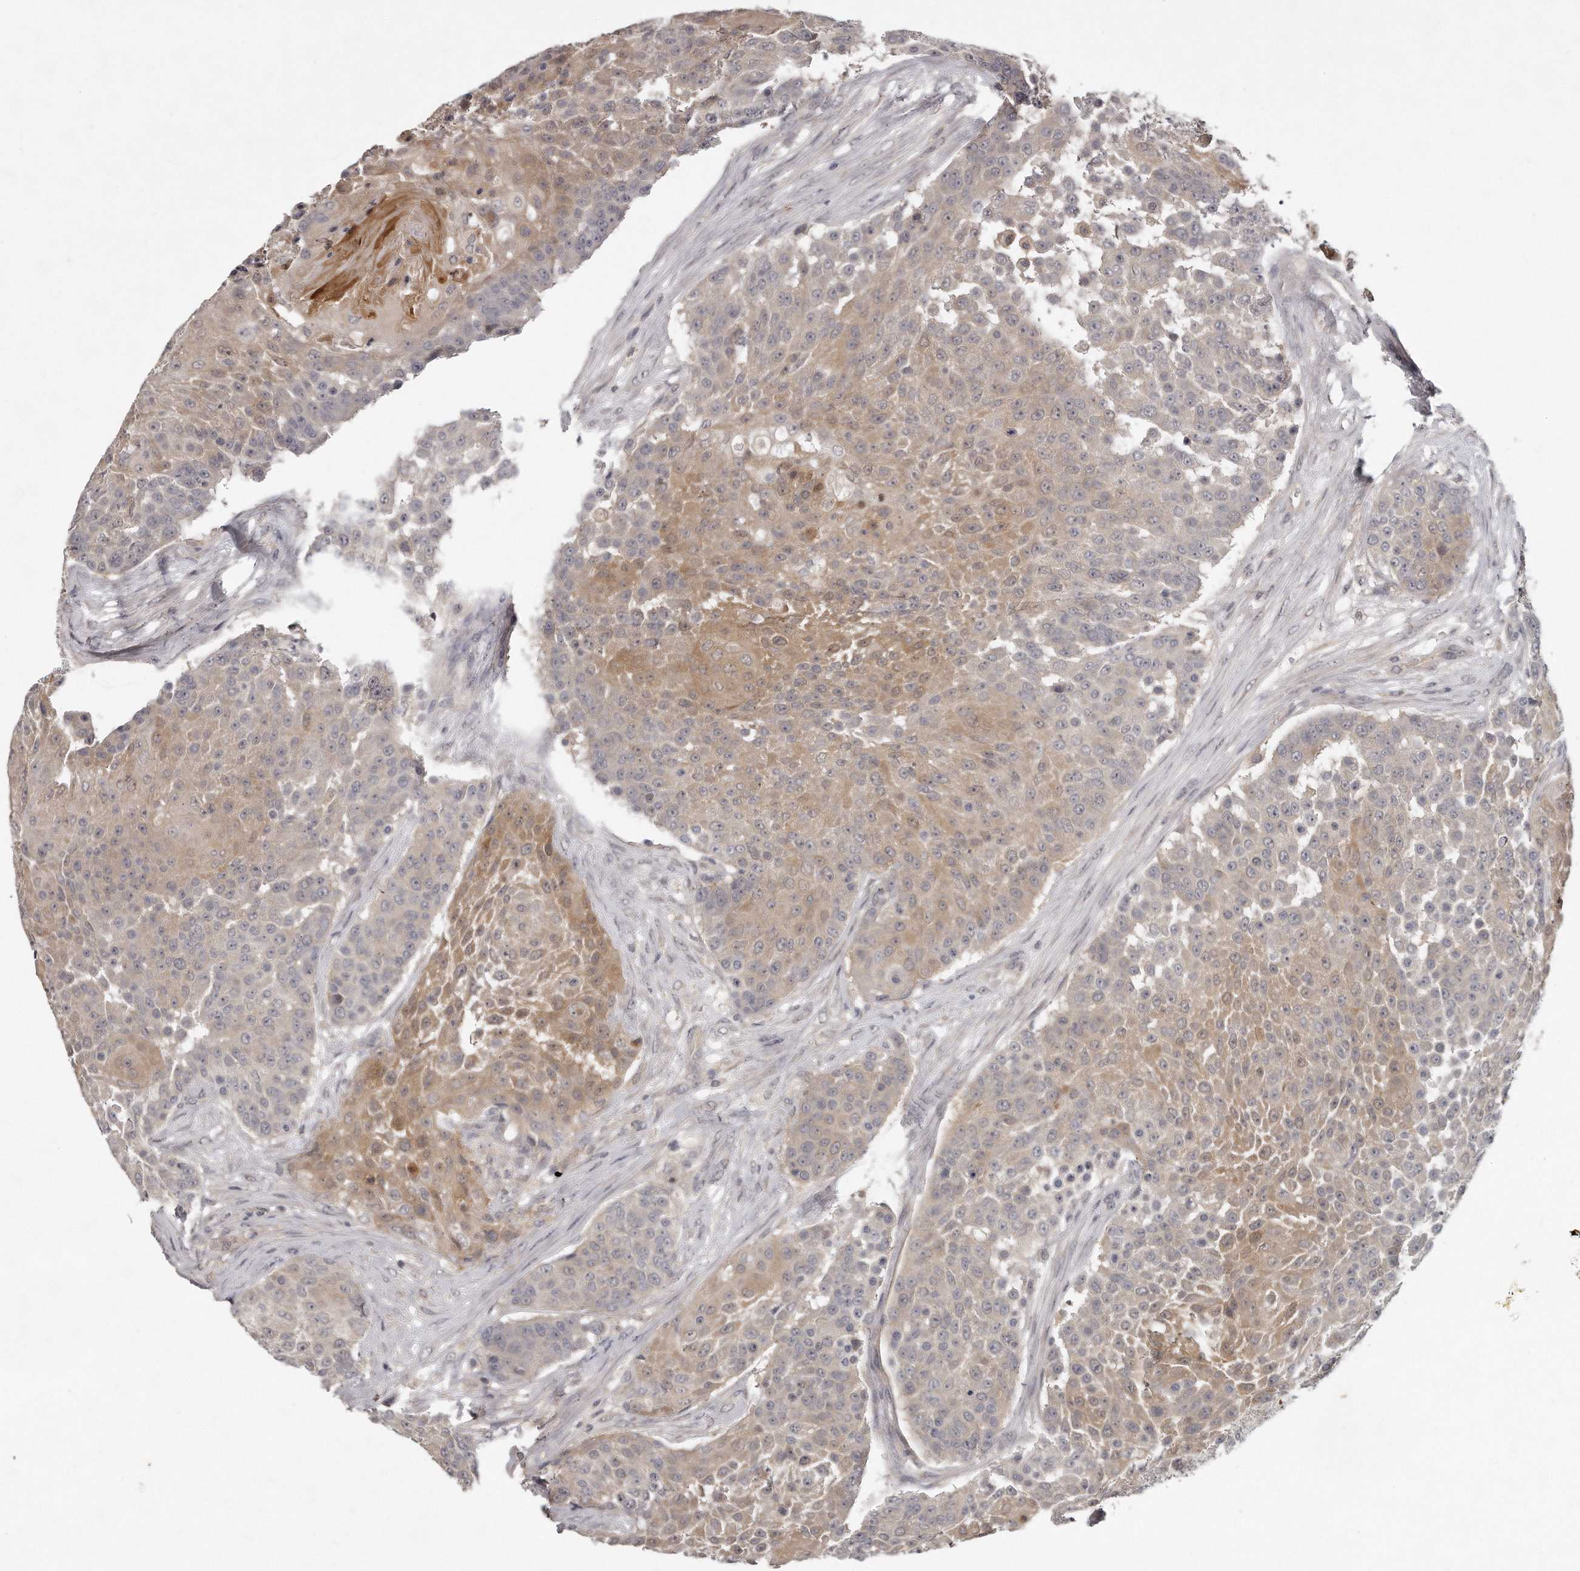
{"staining": {"intensity": "moderate", "quantity": "25%-75%", "location": "cytoplasmic/membranous"}, "tissue": "urothelial cancer", "cell_type": "Tumor cells", "image_type": "cancer", "snomed": [{"axis": "morphology", "description": "Urothelial carcinoma, High grade"}, {"axis": "topography", "description": "Urinary bladder"}], "caption": "Urothelial carcinoma (high-grade) tissue shows moderate cytoplasmic/membranous staining in about 25%-75% of tumor cells", "gene": "GGCT", "patient": {"sex": "female", "age": 63}}